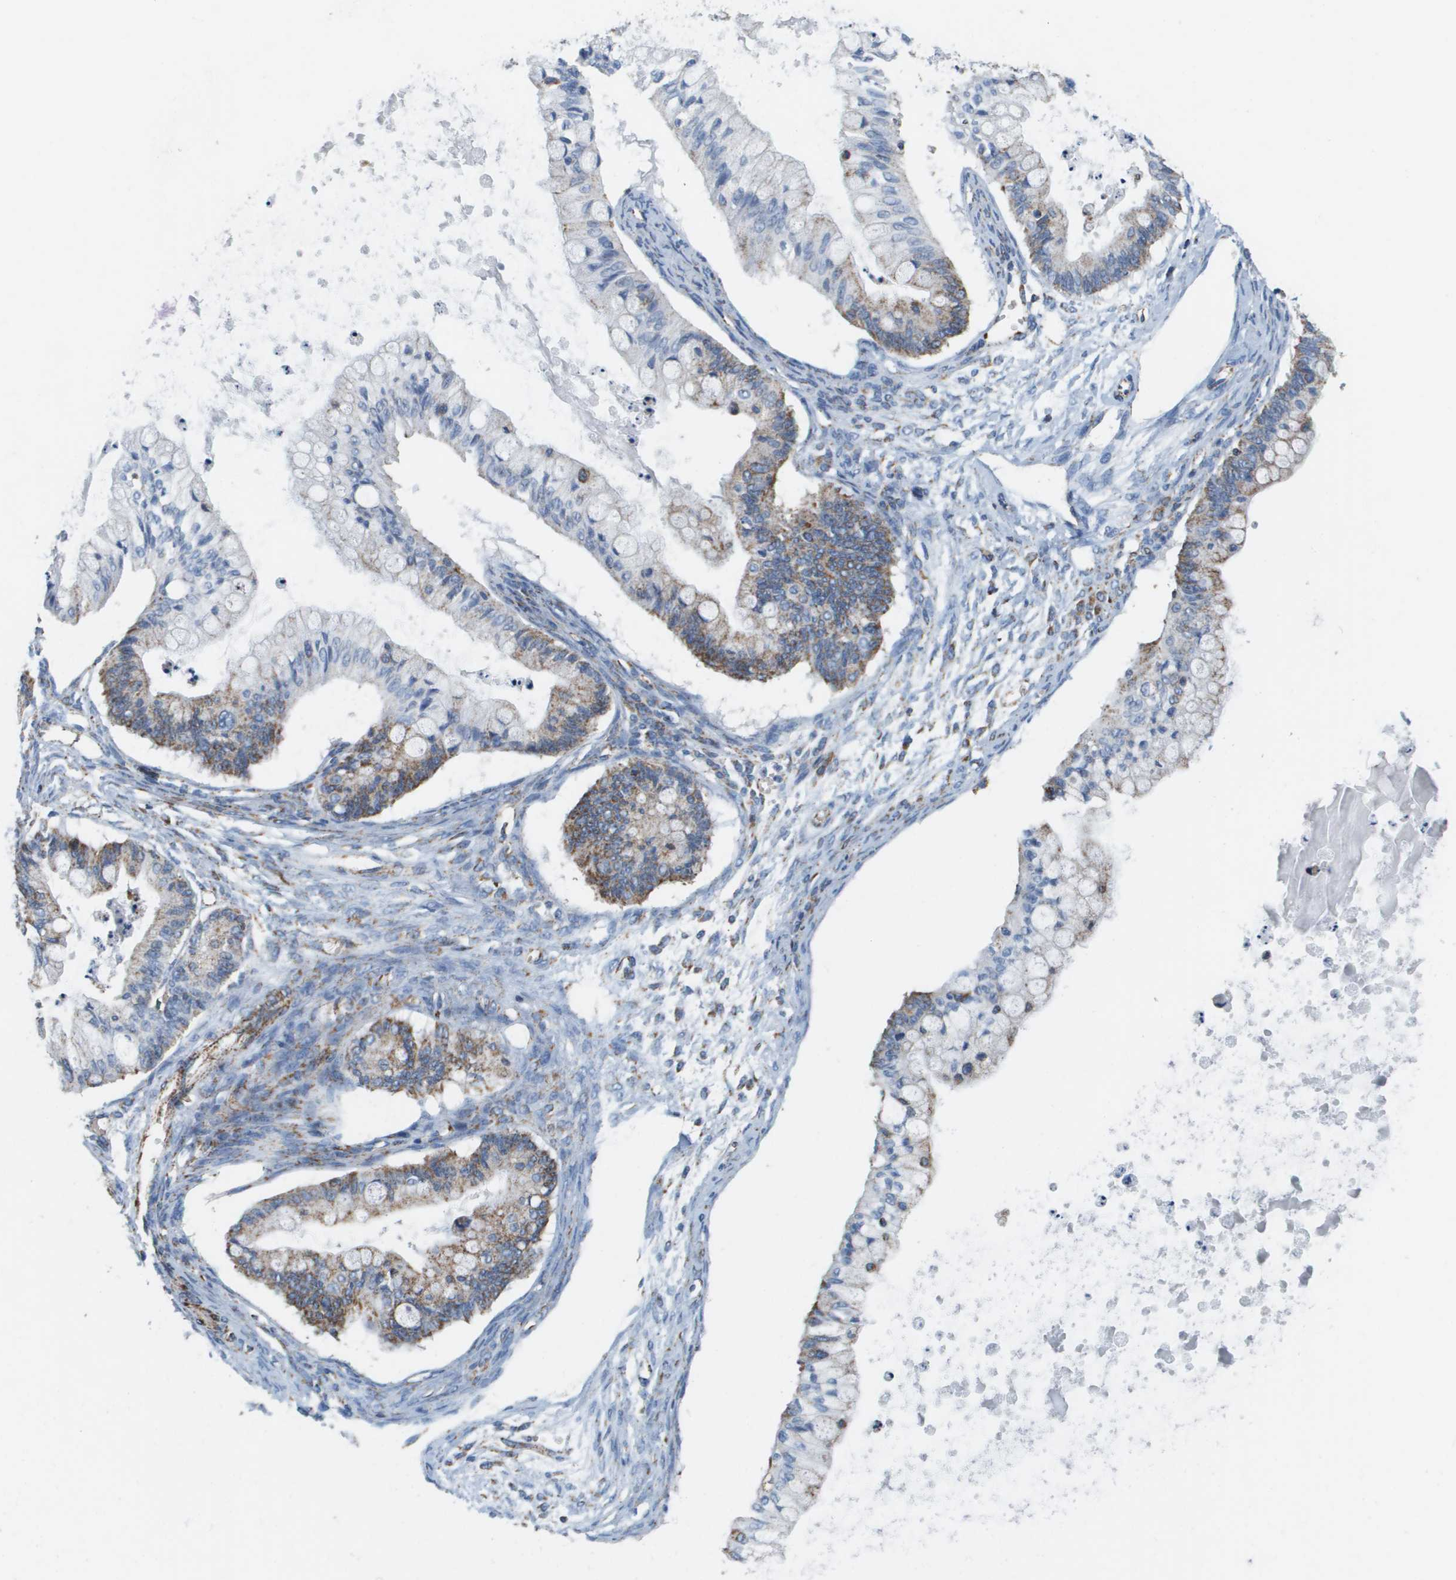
{"staining": {"intensity": "moderate", "quantity": ">75%", "location": "cytoplasmic/membranous"}, "tissue": "ovarian cancer", "cell_type": "Tumor cells", "image_type": "cancer", "snomed": [{"axis": "morphology", "description": "Cystadenocarcinoma, mucinous, NOS"}, {"axis": "topography", "description": "Ovary"}], "caption": "Mucinous cystadenocarcinoma (ovarian) stained with a brown dye demonstrates moderate cytoplasmic/membranous positive staining in about >75% of tumor cells.", "gene": "ATP5F1B", "patient": {"sex": "female", "age": 57}}